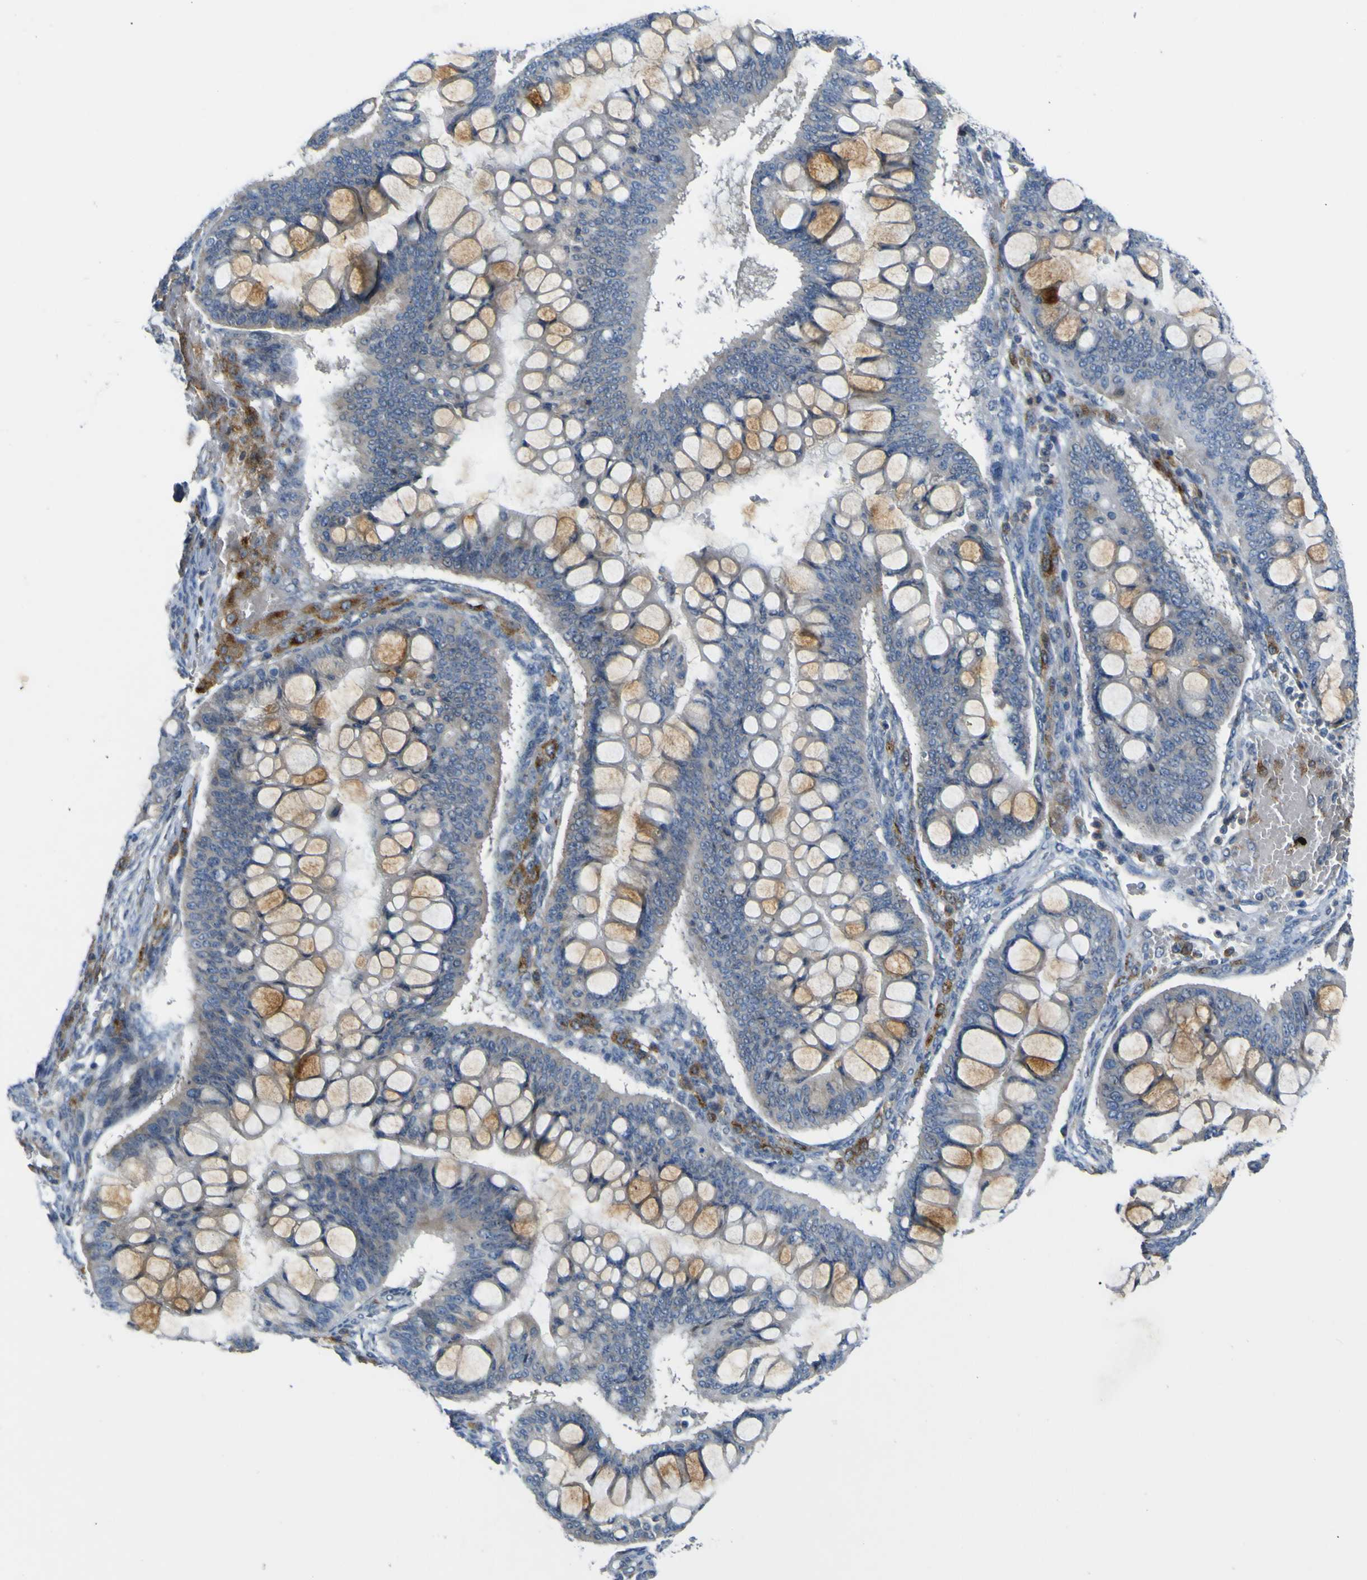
{"staining": {"intensity": "weak", "quantity": "25%-75%", "location": "cytoplasmic/membranous"}, "tissue": "ovarian cancer", "cell_type": "Tumor cells", "image_type": "cancer", "snomed": [{"axis": "morphology", "description": "Cystadenocarcinoma, mucinous, NOS"}, {"axis": "topography", "description": "Ovary"}], "caption": "Immunohistochemical staining of ovarian cancer displays low levels of weak cytoplasmic/membranous positivity in approximately 25%-75% of tumor cells. (Stains: DAB (3,3'-diaminobenzidine) in brown, nuclei in blue, Microscopy: brightfield microscopy at high magnification).", "gene": "LDLR", "patient": {"sex": "female", "age": 73}}